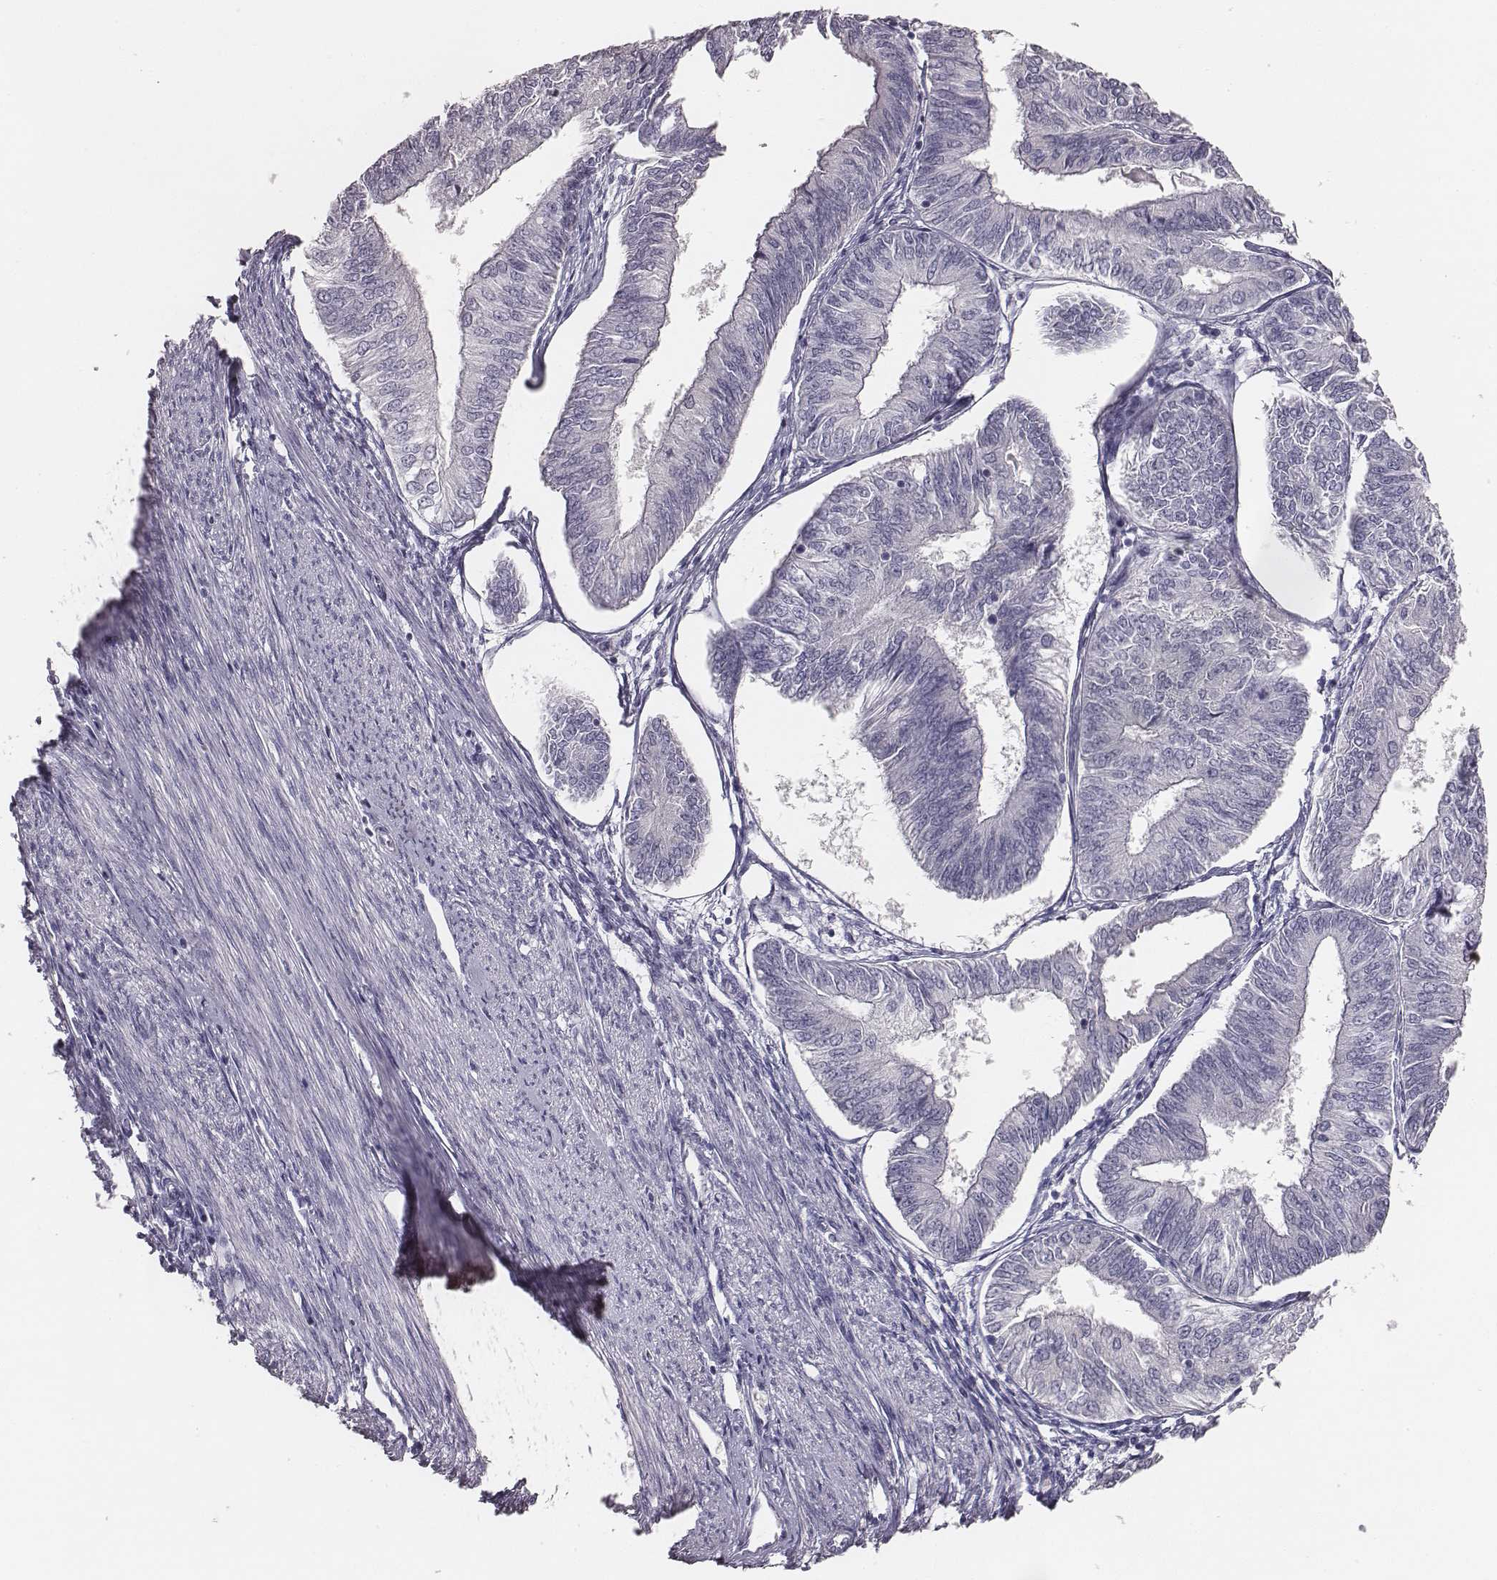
{"staining": {"intensity": "negative", "quantity": "none", "location": "none"}, "tissue": "endometrial cancer", "cell_type": "Tumor cells", "image_type": "cancer", "snomed": [{"axis": "morphology", "description": "Adenocarcinoma, NOS"}, {"axis": "topography", "description": "Endometrium"}], "caption": "Tumor cells show no significant staining in endometrial cancer. The staining is performed using DAB (3,3'-diaminobenzidine) brown chromogen with nuclei counter-stained in using hematoxylin.", "gene": "MYH6", "patient": {"sex": "female", "age": 58}}